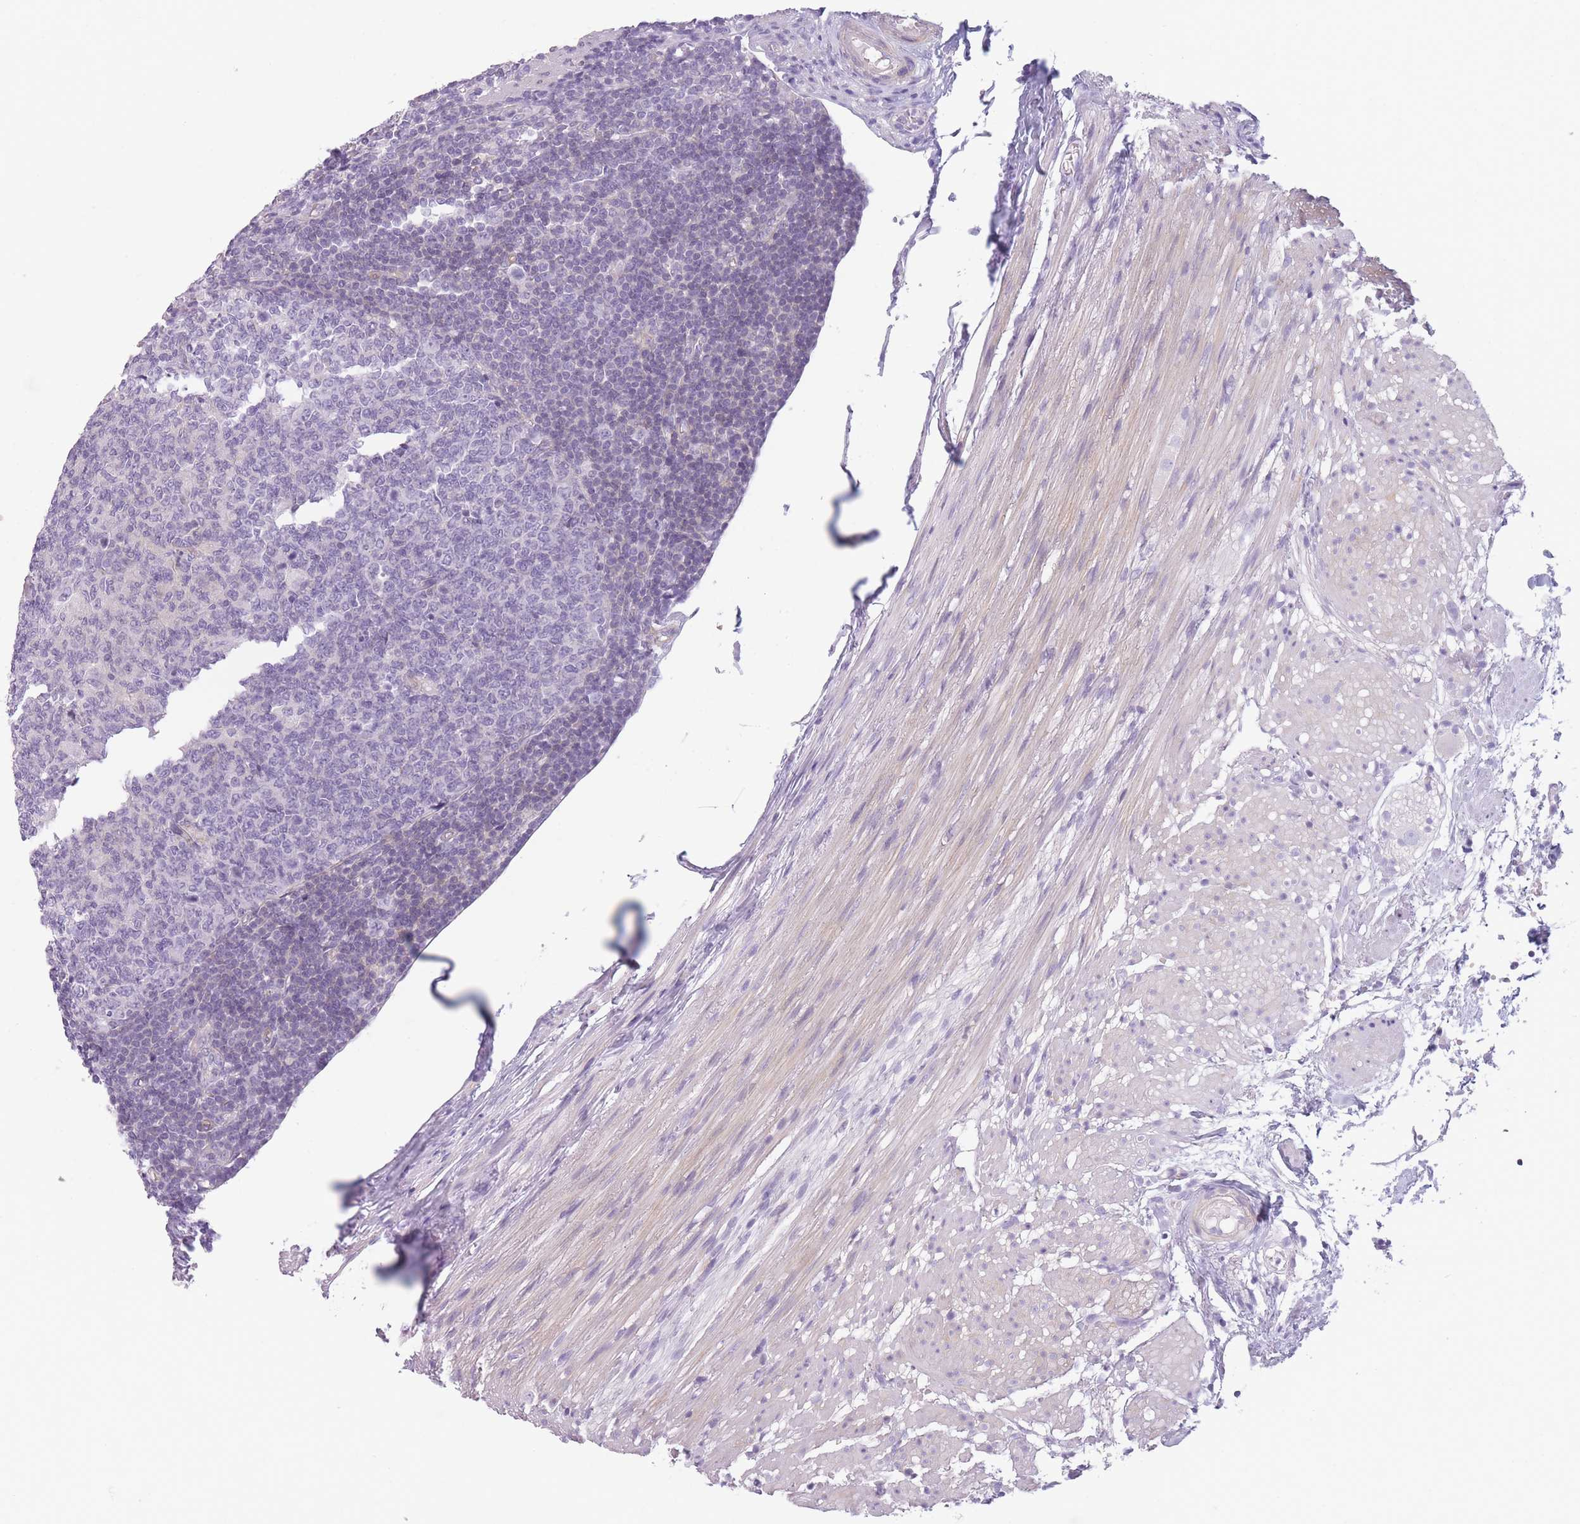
{"staining": {"intensity": "negative", "quantity": "none", "location": "none"}, "tissue": "appendix", "cell_type": "Glandular cells", "image_type": "normal", "snomed": [{"axis": "morphology", "description": "Normal tissue, NOS"}, {"axis": "topography", "description": "Appendix"}], "caption": "Immunohistochemistry of normal human appendix reveals no positivity in glandular cells.", "gene": "GGT1", "patient": {"sex": "male", "age": 83}}